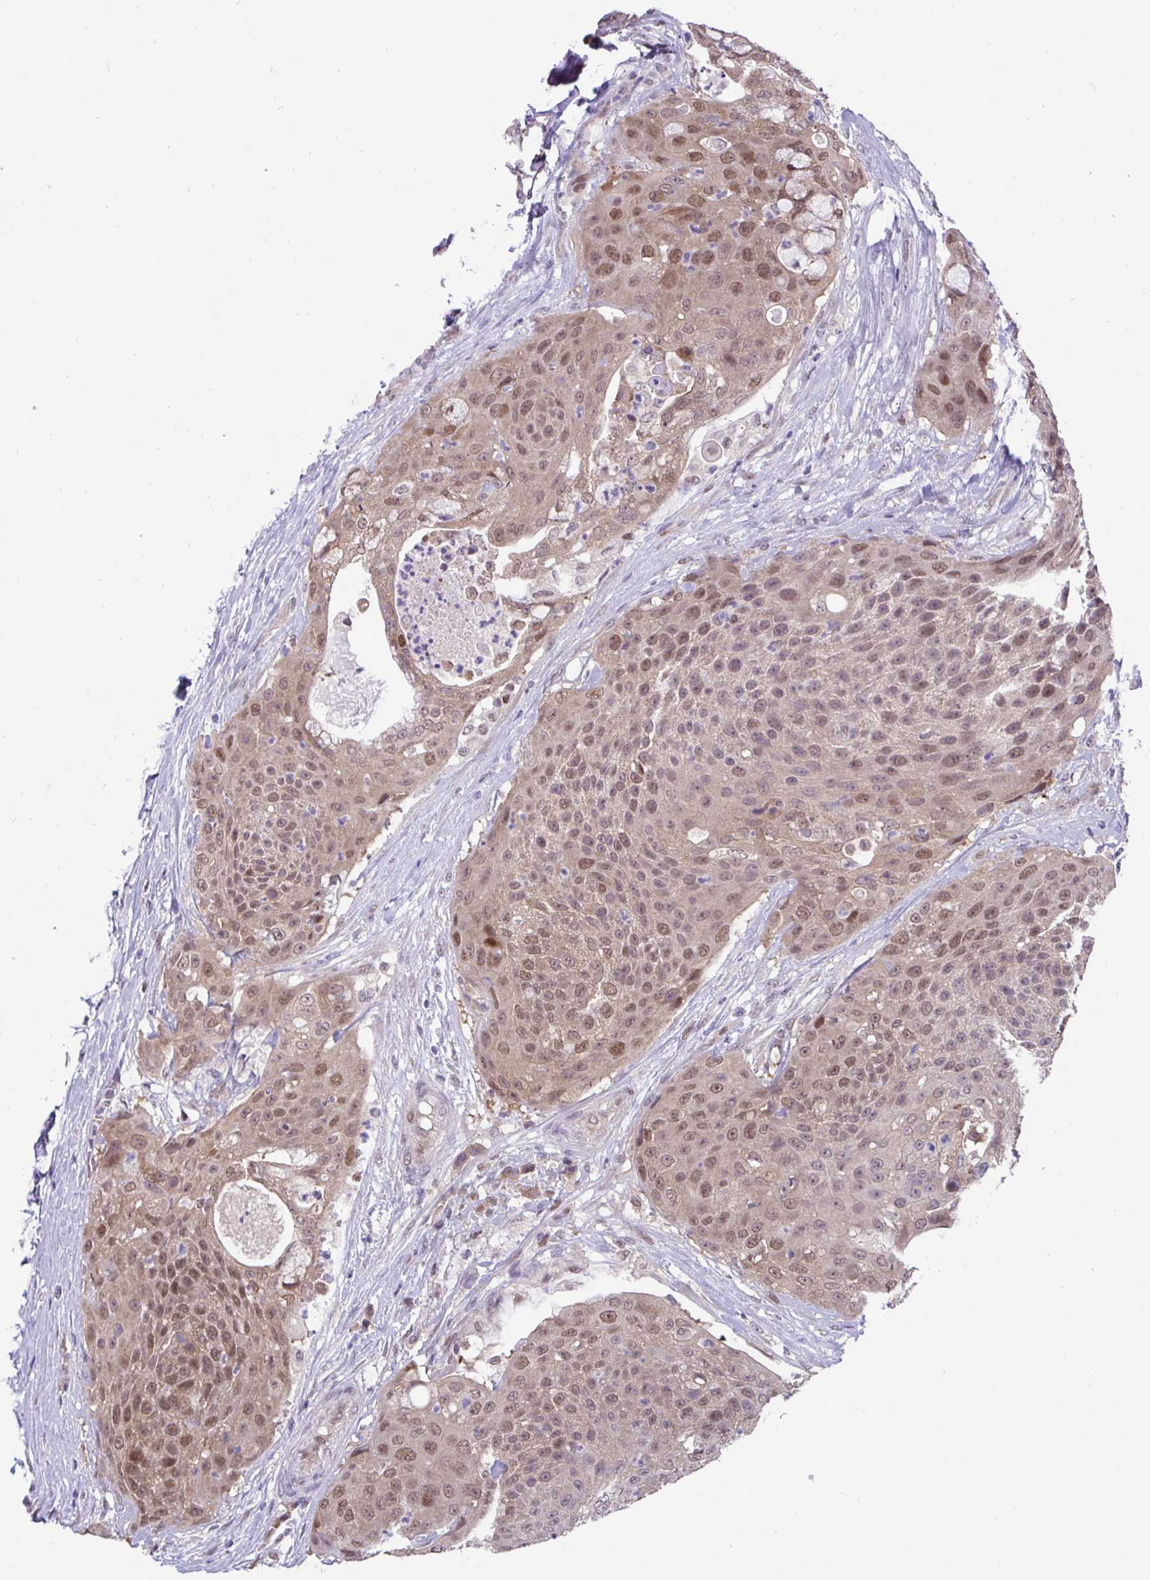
{"staining": {"intensity": "moderate", "quantity": ">75%", "location": "cytoplasmic/membranous,nuclear"}, "tissue": "urothelial cancer", "cell_type": "Tumor cells", "image_type": "cancer", "snomed": [{"axis": "morphology", "description": "Urothelial carcinoma, High grade"}, {"axis": "topography", "description": "Urinary bladder"}], "caption": "The photomicrograph exhibits staining of urothelial cancer, revealing moderate cytoplasmic/membranous and nuclear protein positivity (brown color) within tumor cells.", "gene": "ZNF444", "patient": {"sex": "female", "age": 63}}